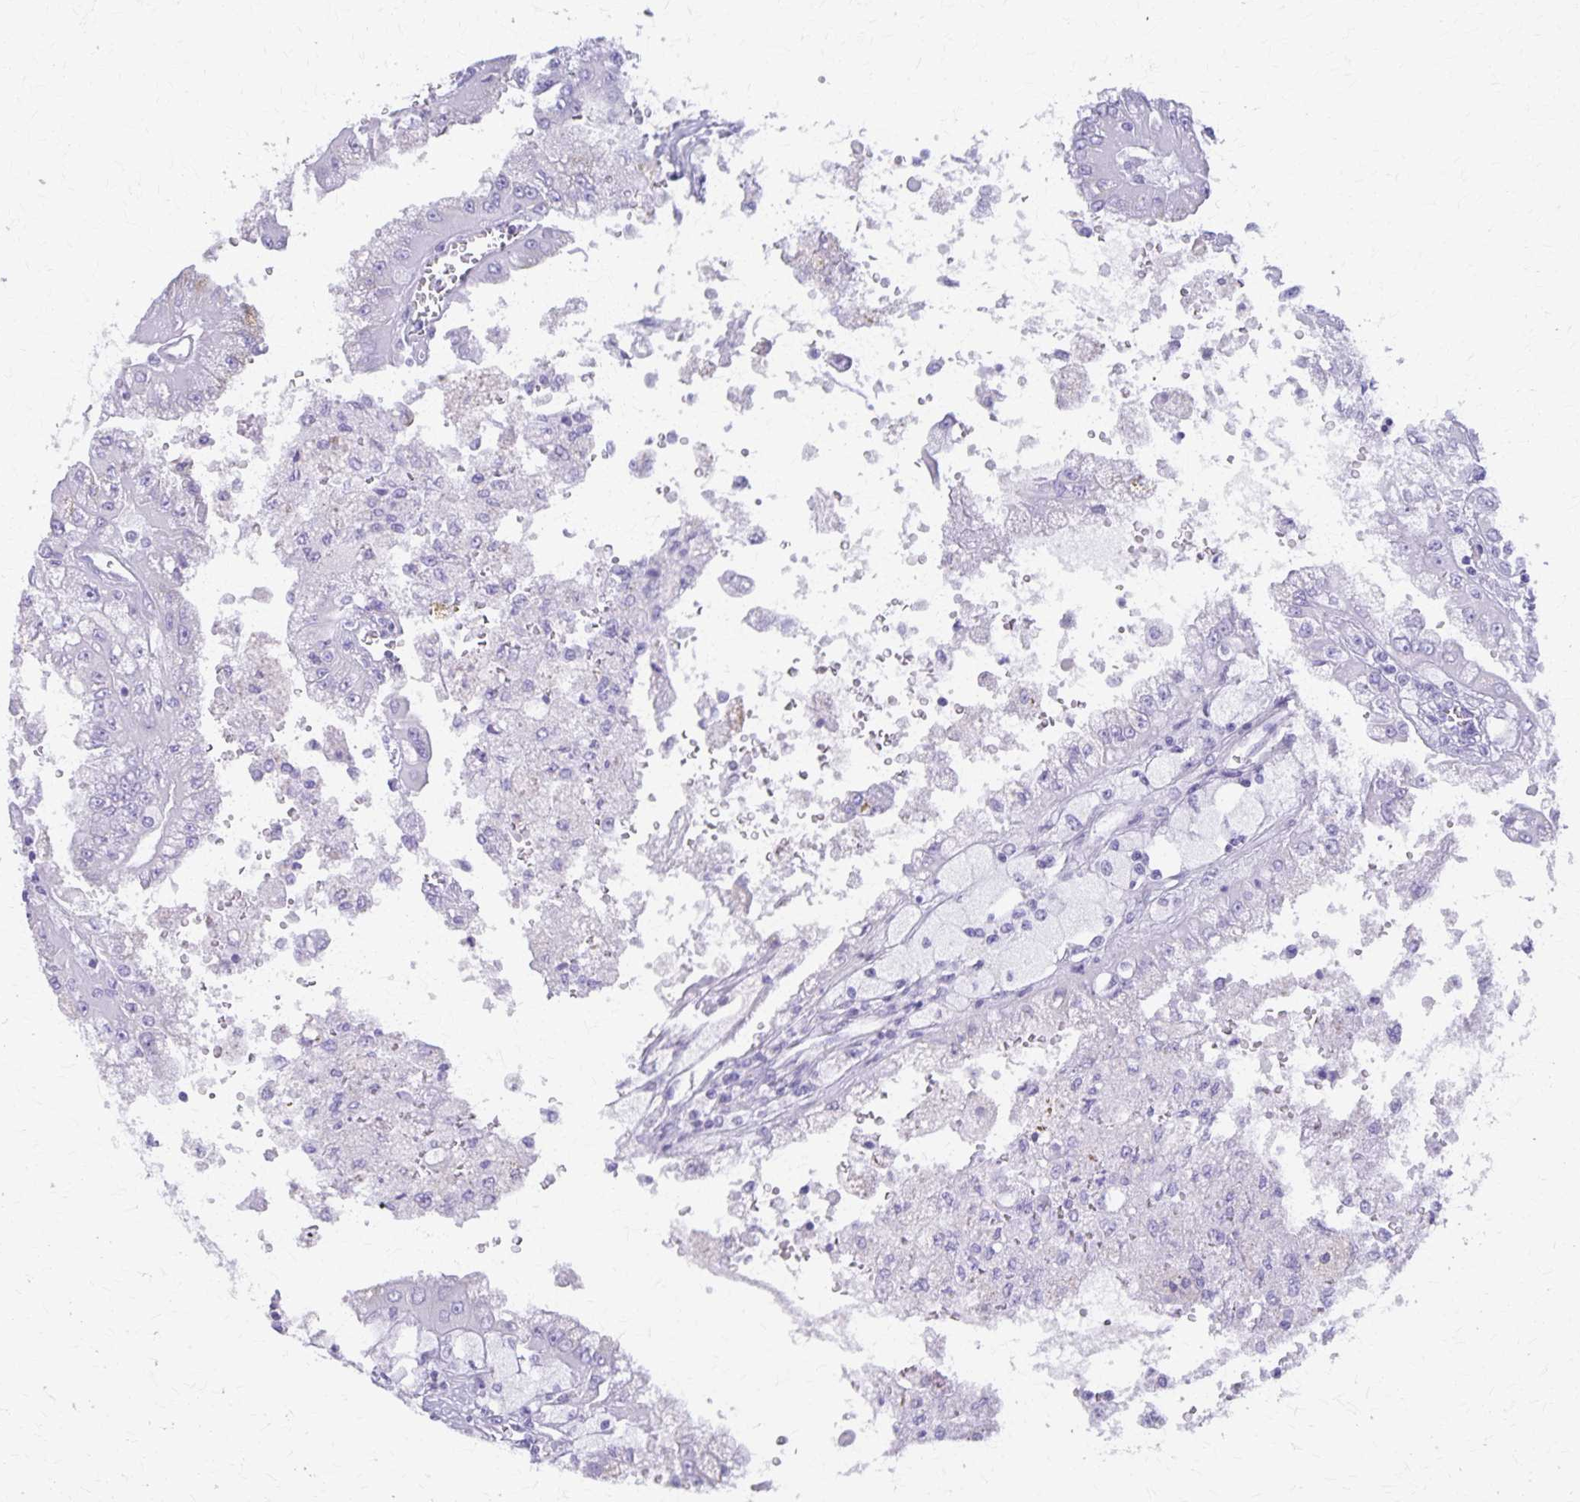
{"staining": {"intensity": "negative", "quantity": "none", "location": "none"}, "tissue": "renal cancer", "cell_type": "Tumor cells", "image_type": "cancer", "snomed": [{"axis": "morphology", "description": "Adenocarcinoma, NOS"}, {"axis": "topography", "description": "Kidney"}], "caption": "A histopathology image of human renal cancer (adenocarcinoma) is negative for staining in tumor cells.", "gene": "DEFA5", "patient": {"sex": "male", "age": 58}}